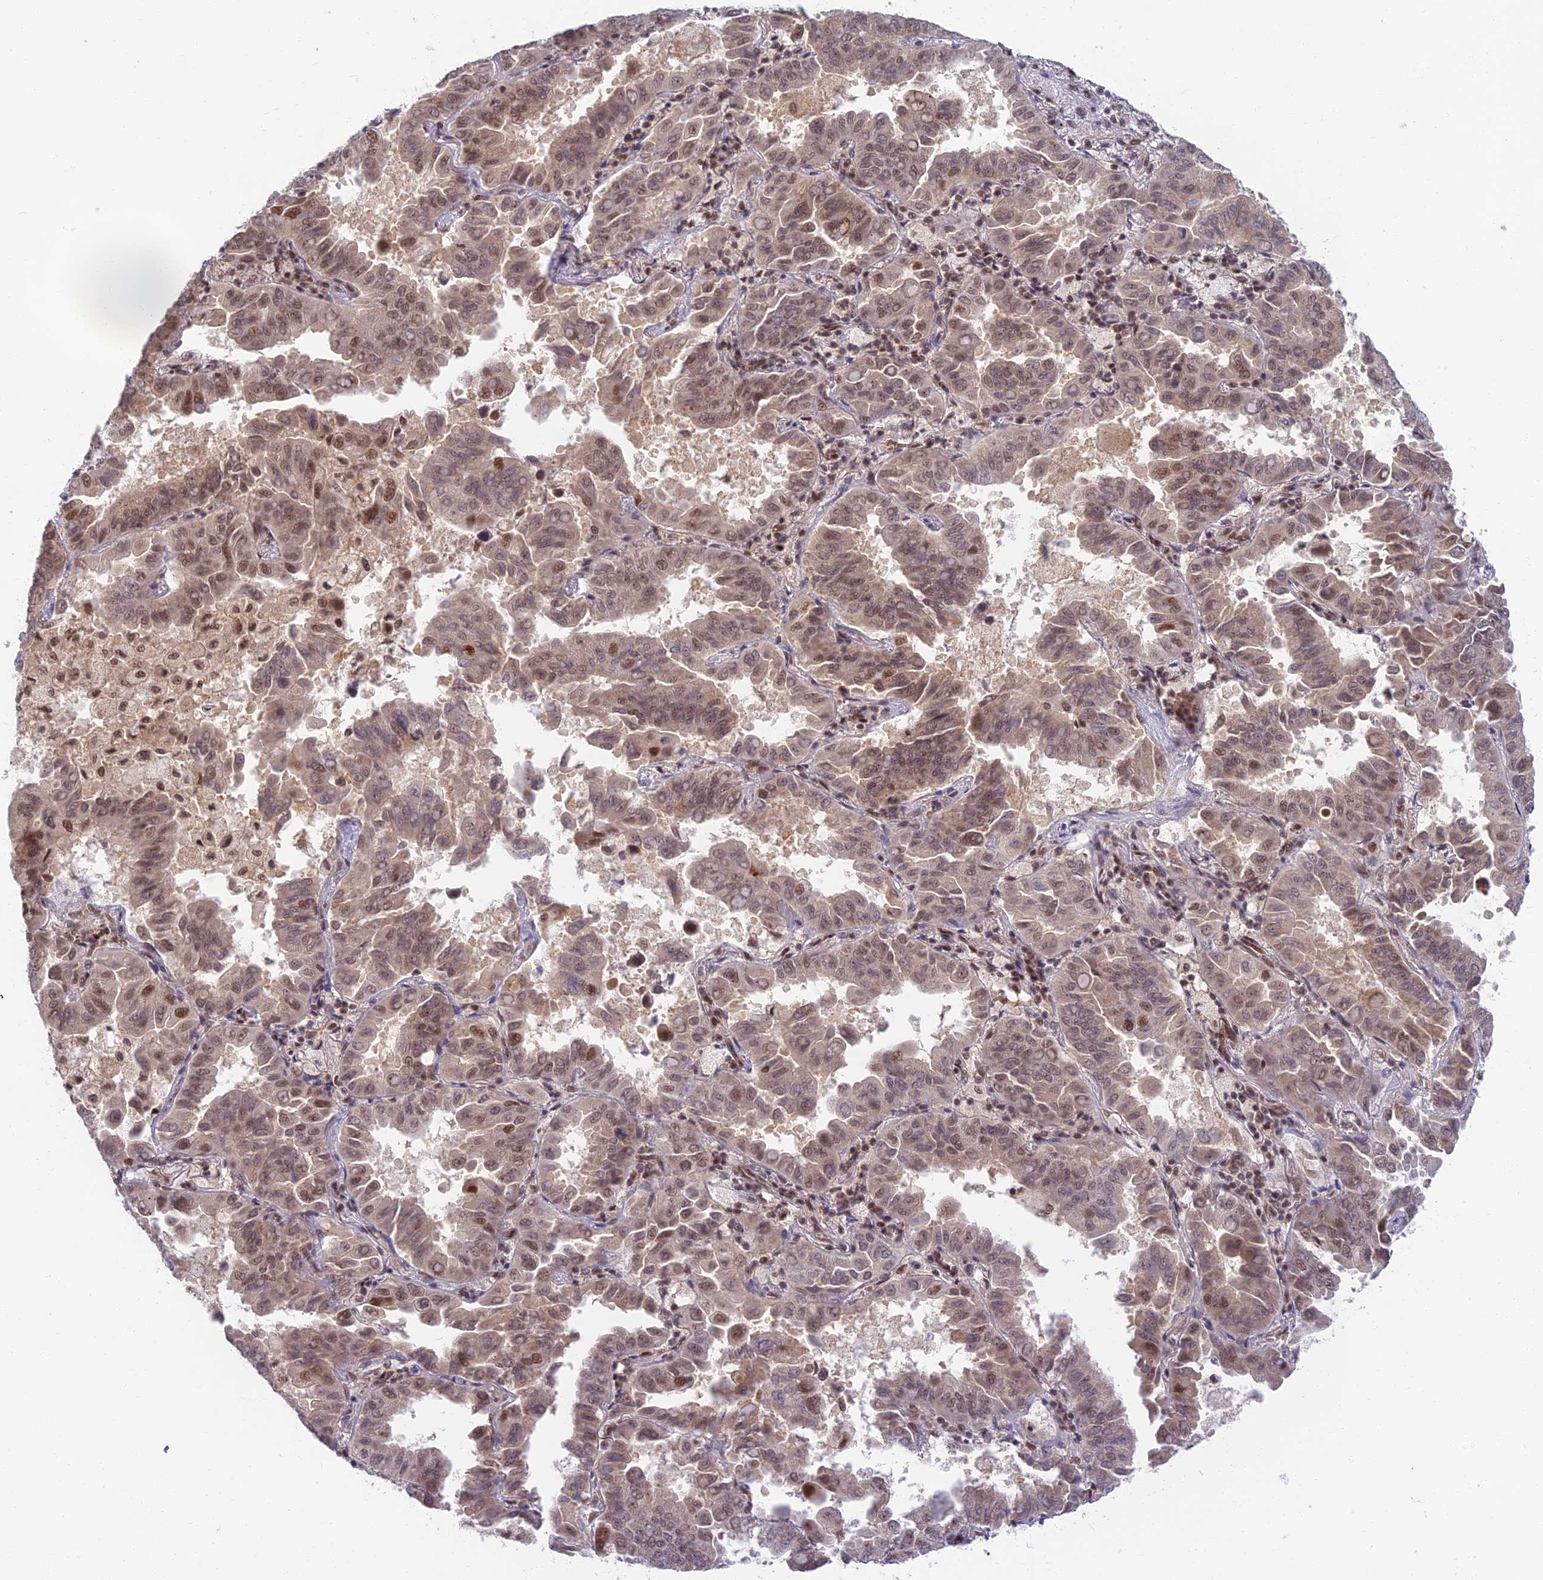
{"staining": {"intensity": "moderate", "quantity": "<25%", "location": "nuclear"}, "tissue": "lung cancer", "cell_type": "Tumor cells", "image_type": "cancer", "snomed": [{"axis": "morphology", "description": "Adenocarcinoma, NOS"}, {"axis": "topography", "description": "Lung"}], "caption": "Protein analysis of lung adenocarcinoma tissue shows moderate nuclear staining in approximately <25% of tumor cells.", "gene": "TCEA2", "patient": {"sex": "male", "age": 64}}